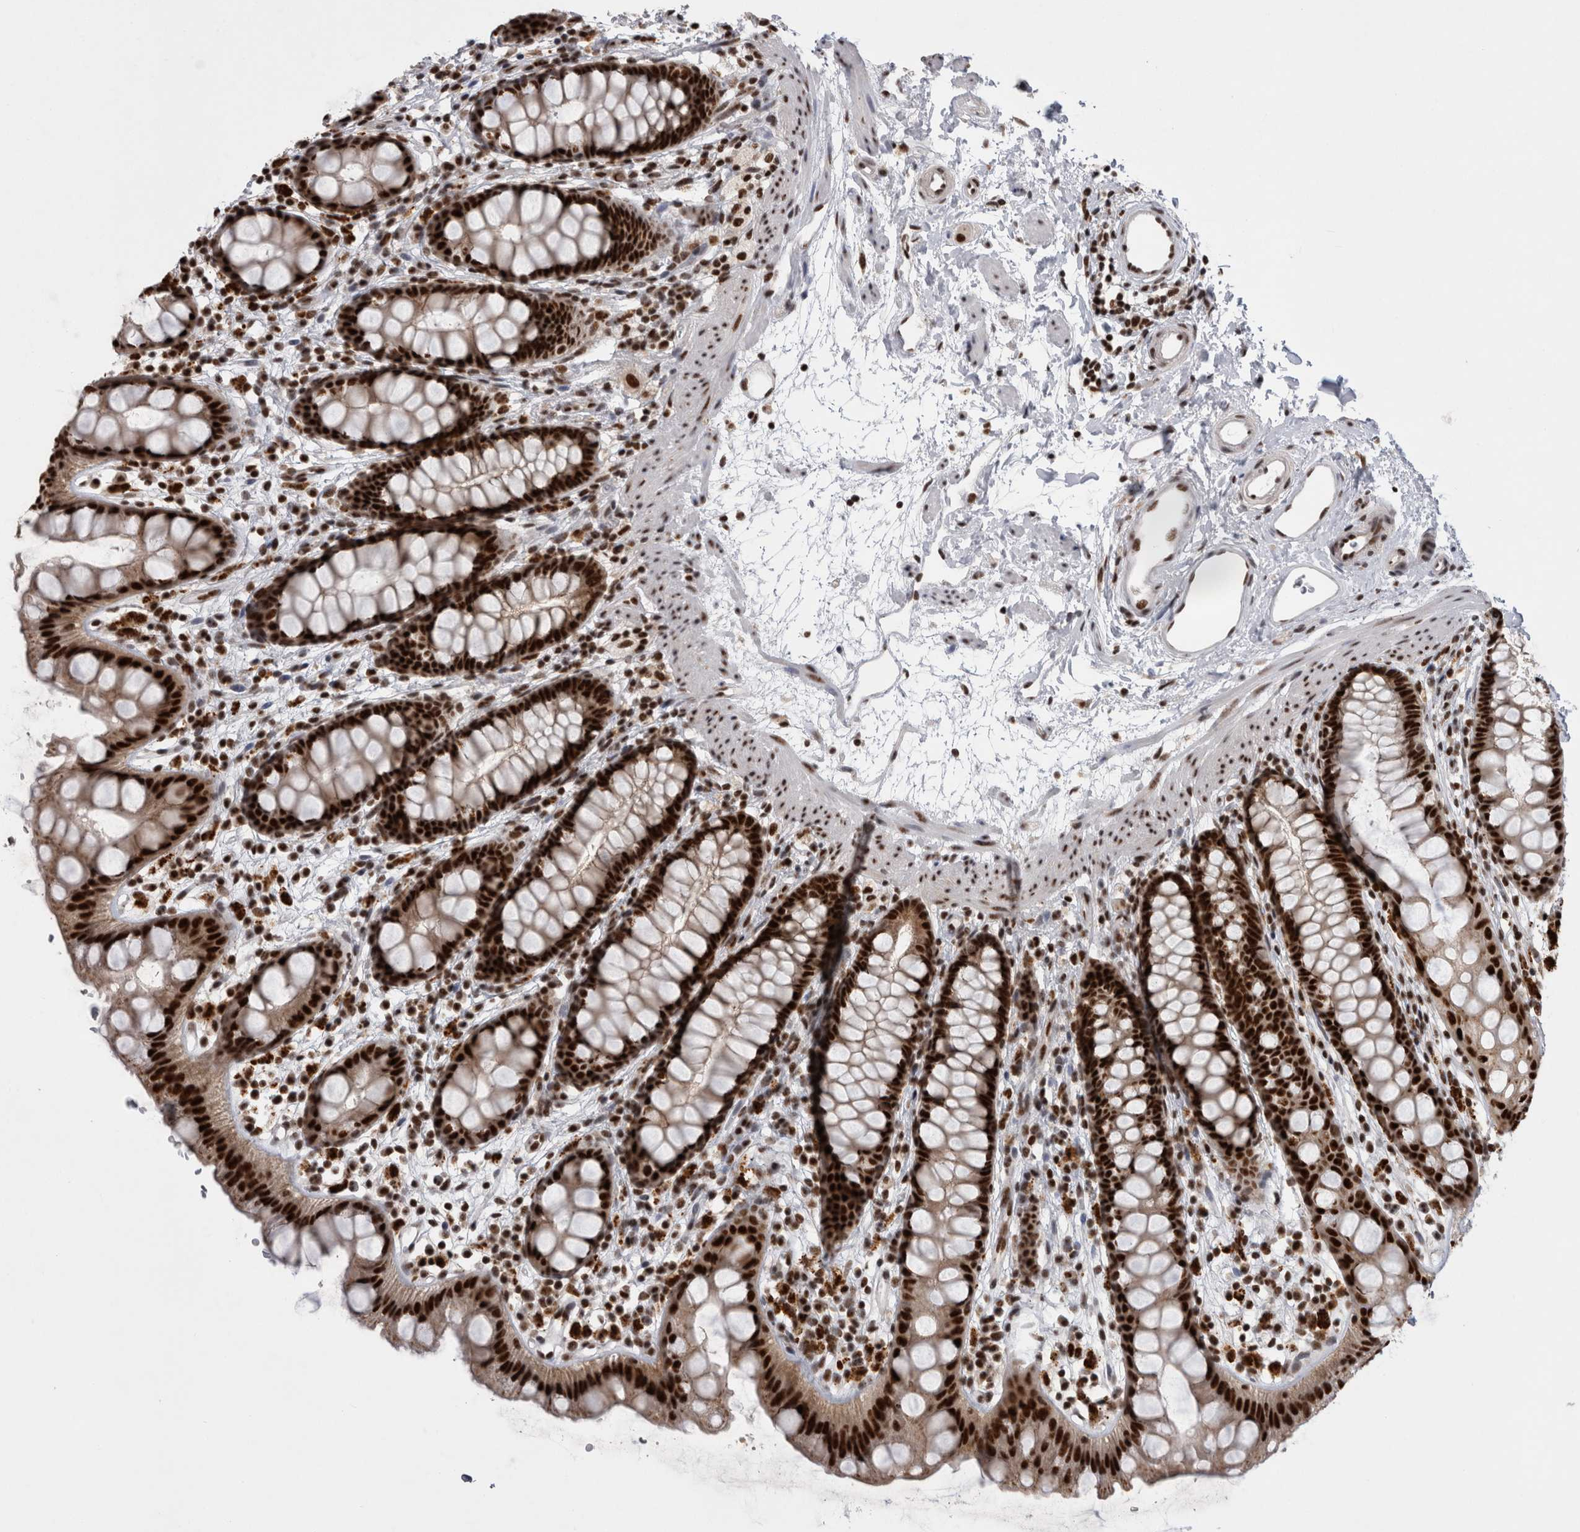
{"staining": {"intensity": "strong", "quantity": ">75%", "location": "nuclear"}, "tissue": "rectum", "cell_type": "Glandular cells", "image_type": "normal", "snomed": [{"axis": "morphology", "description": "Normal tissue, NOS"}, {"axis": "topography", "description": "Rectum"}], "caption": "IHC photomicrograph of unremarkable rectum stained for a protein (brown), which shows high levels of strong nuclear positivity in about >75% of glandular cells.", "gene": "CDK11A", "patient": {"sex": "female", "age": 65}}